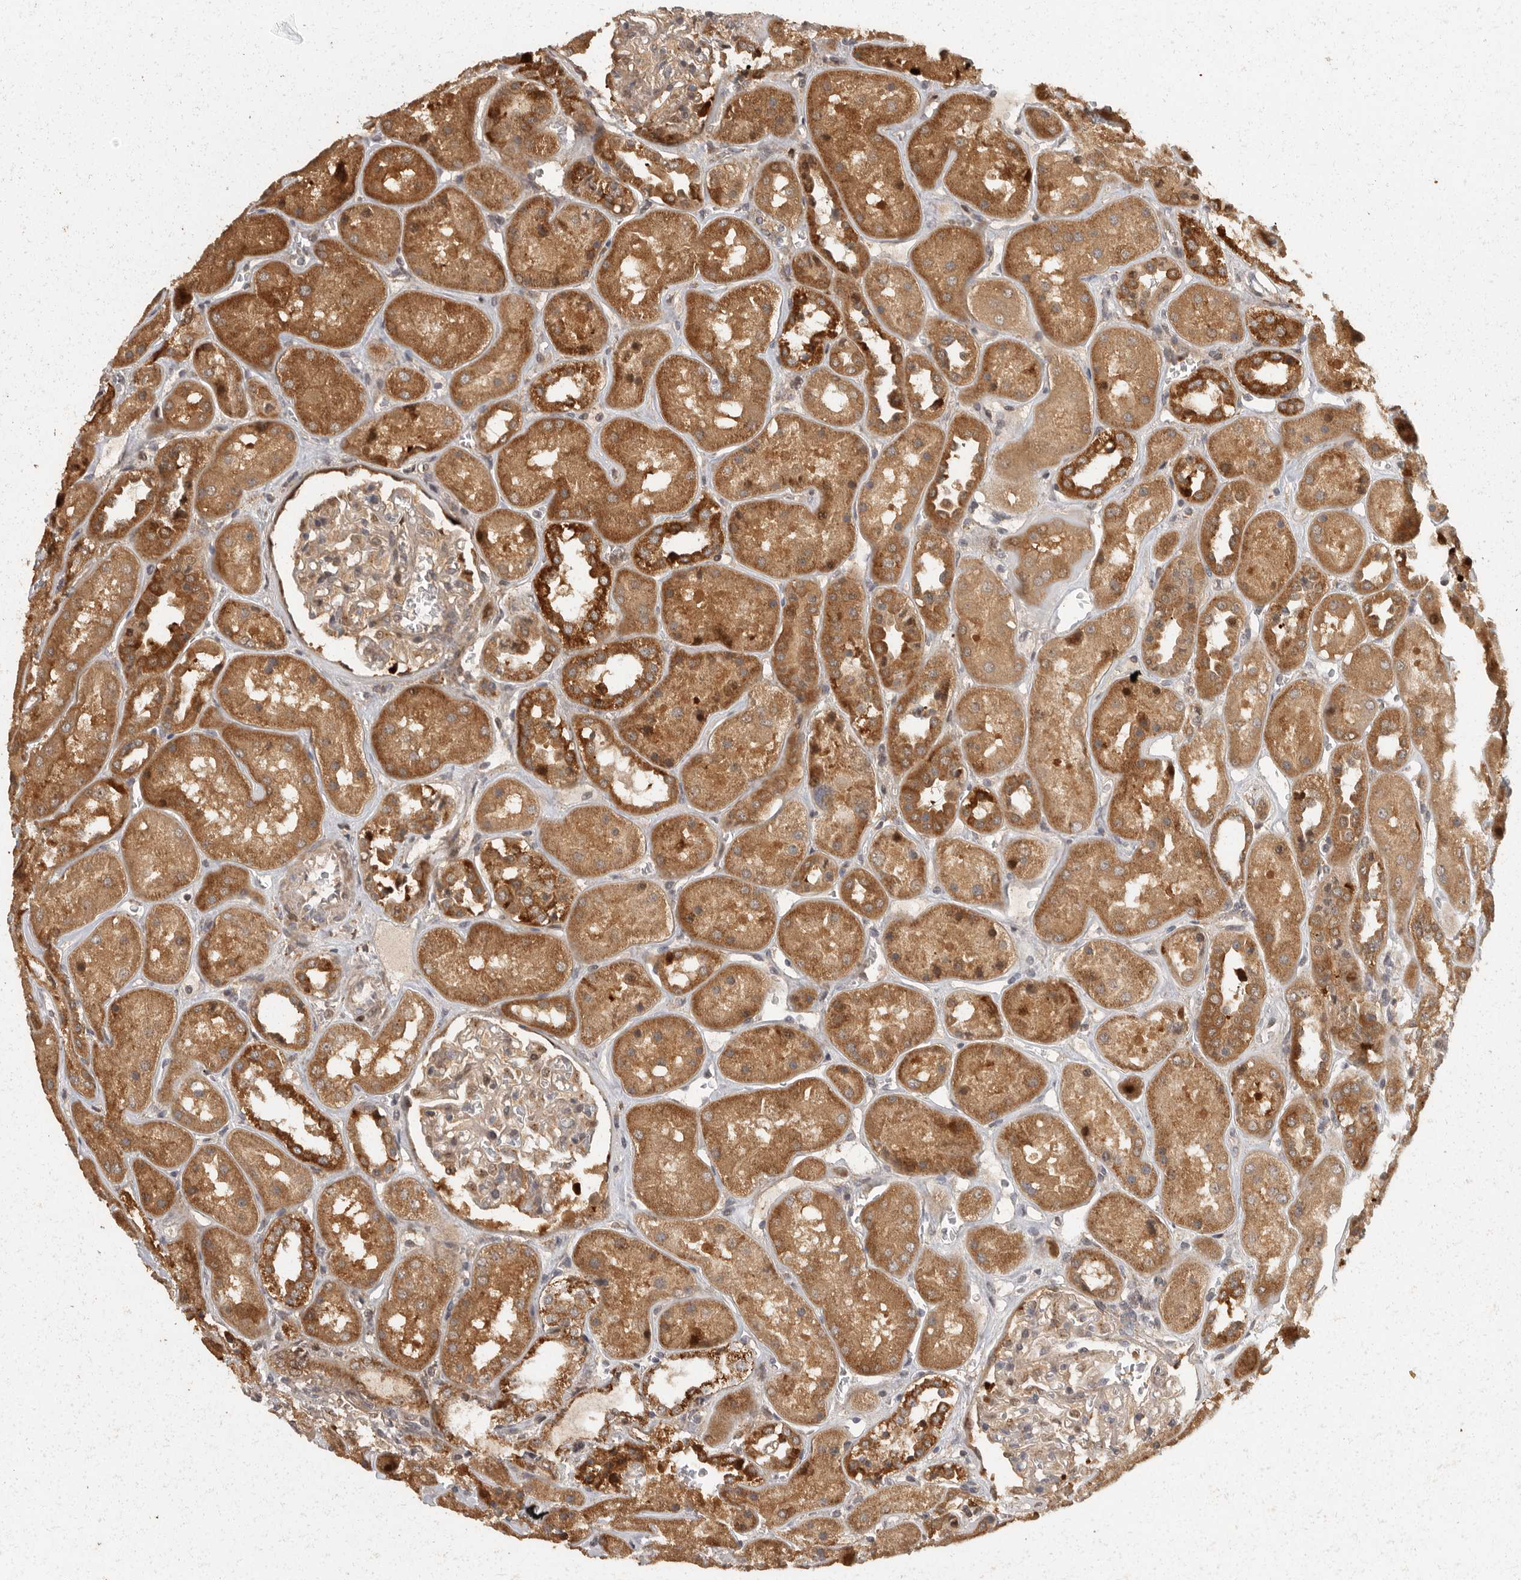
{"staining": {"intensity": "weak", "quantity": ">75%", "location": "cytoplasmic/membranous"}, "tissue": "kidney", "cell_type": "Cells in glomeruli", "image_type": "normal", "snomed": [{"axis": "morphology", "description": "Normal tissue, NOS"}, {"axis": "topography", "description": "Kidney"}], "caption": "Benign kidney exhibits weak cytoplasmic/membranous staining in approximately >75% of cells in glomeruli, visualized by immunohistochemistry.", "gene": "SWT1", "patient": {"sex": "male", "age": 70}}